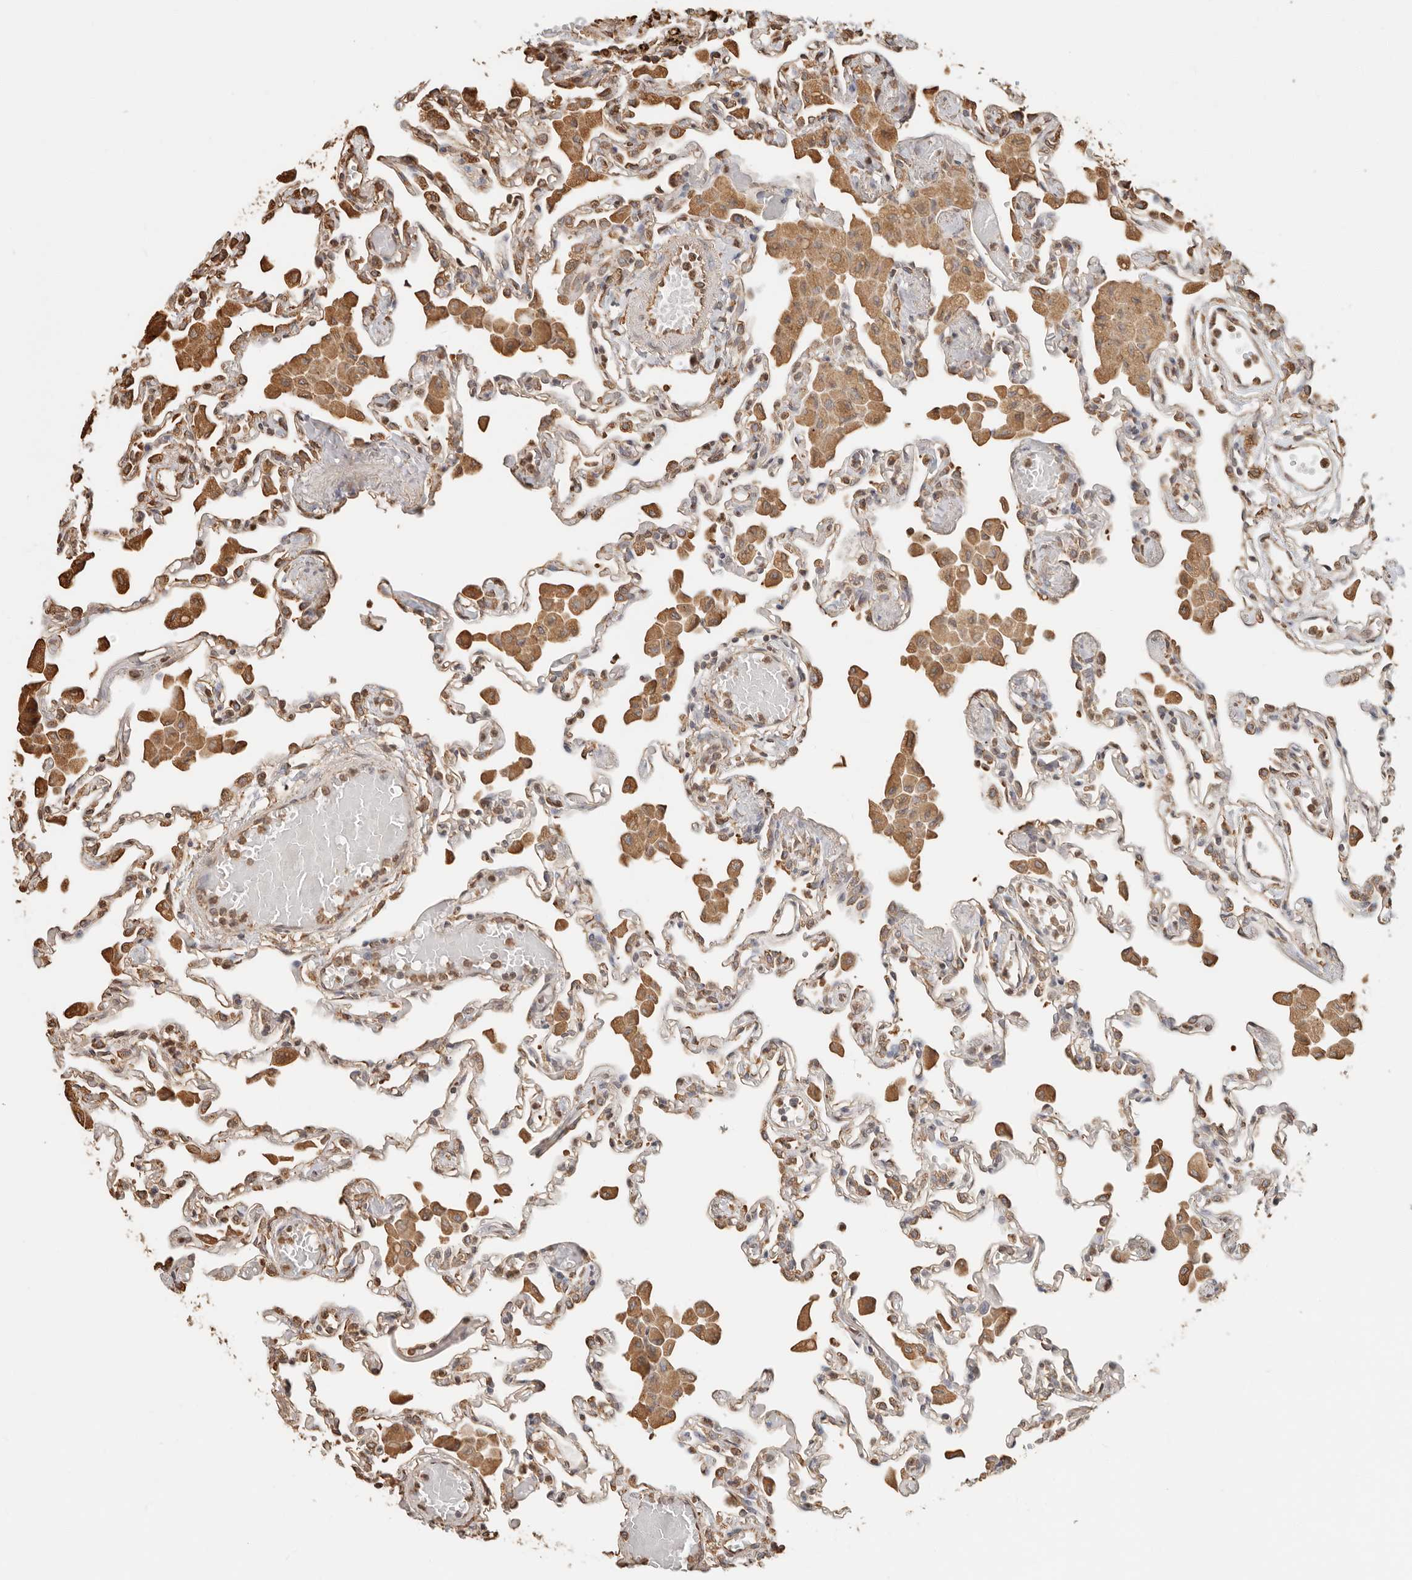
{"staining": {"intensity": "moderate", "quantity": "25%-75%", "location": "cytoplasmic/membranous"}, "tissue": "lung", "cell_type": "Alveolar cells", "image_type": "normal", "snomed": [{"axis": "morphology", "description": "Normal tissue, NOS"}, {"axis": "topography", "description": "Bronchus"}, {"axis": "topography", "description": "Lung"}], "caption": "IHC (DAB) staining of unremarkable human lung reveals moderate cytoplasmic/membranous protein staining in approximately 25%-75% of alveolar cells.", "gene": "ARHGEF10L", "patient": {"sex": "female", "age": 49}}